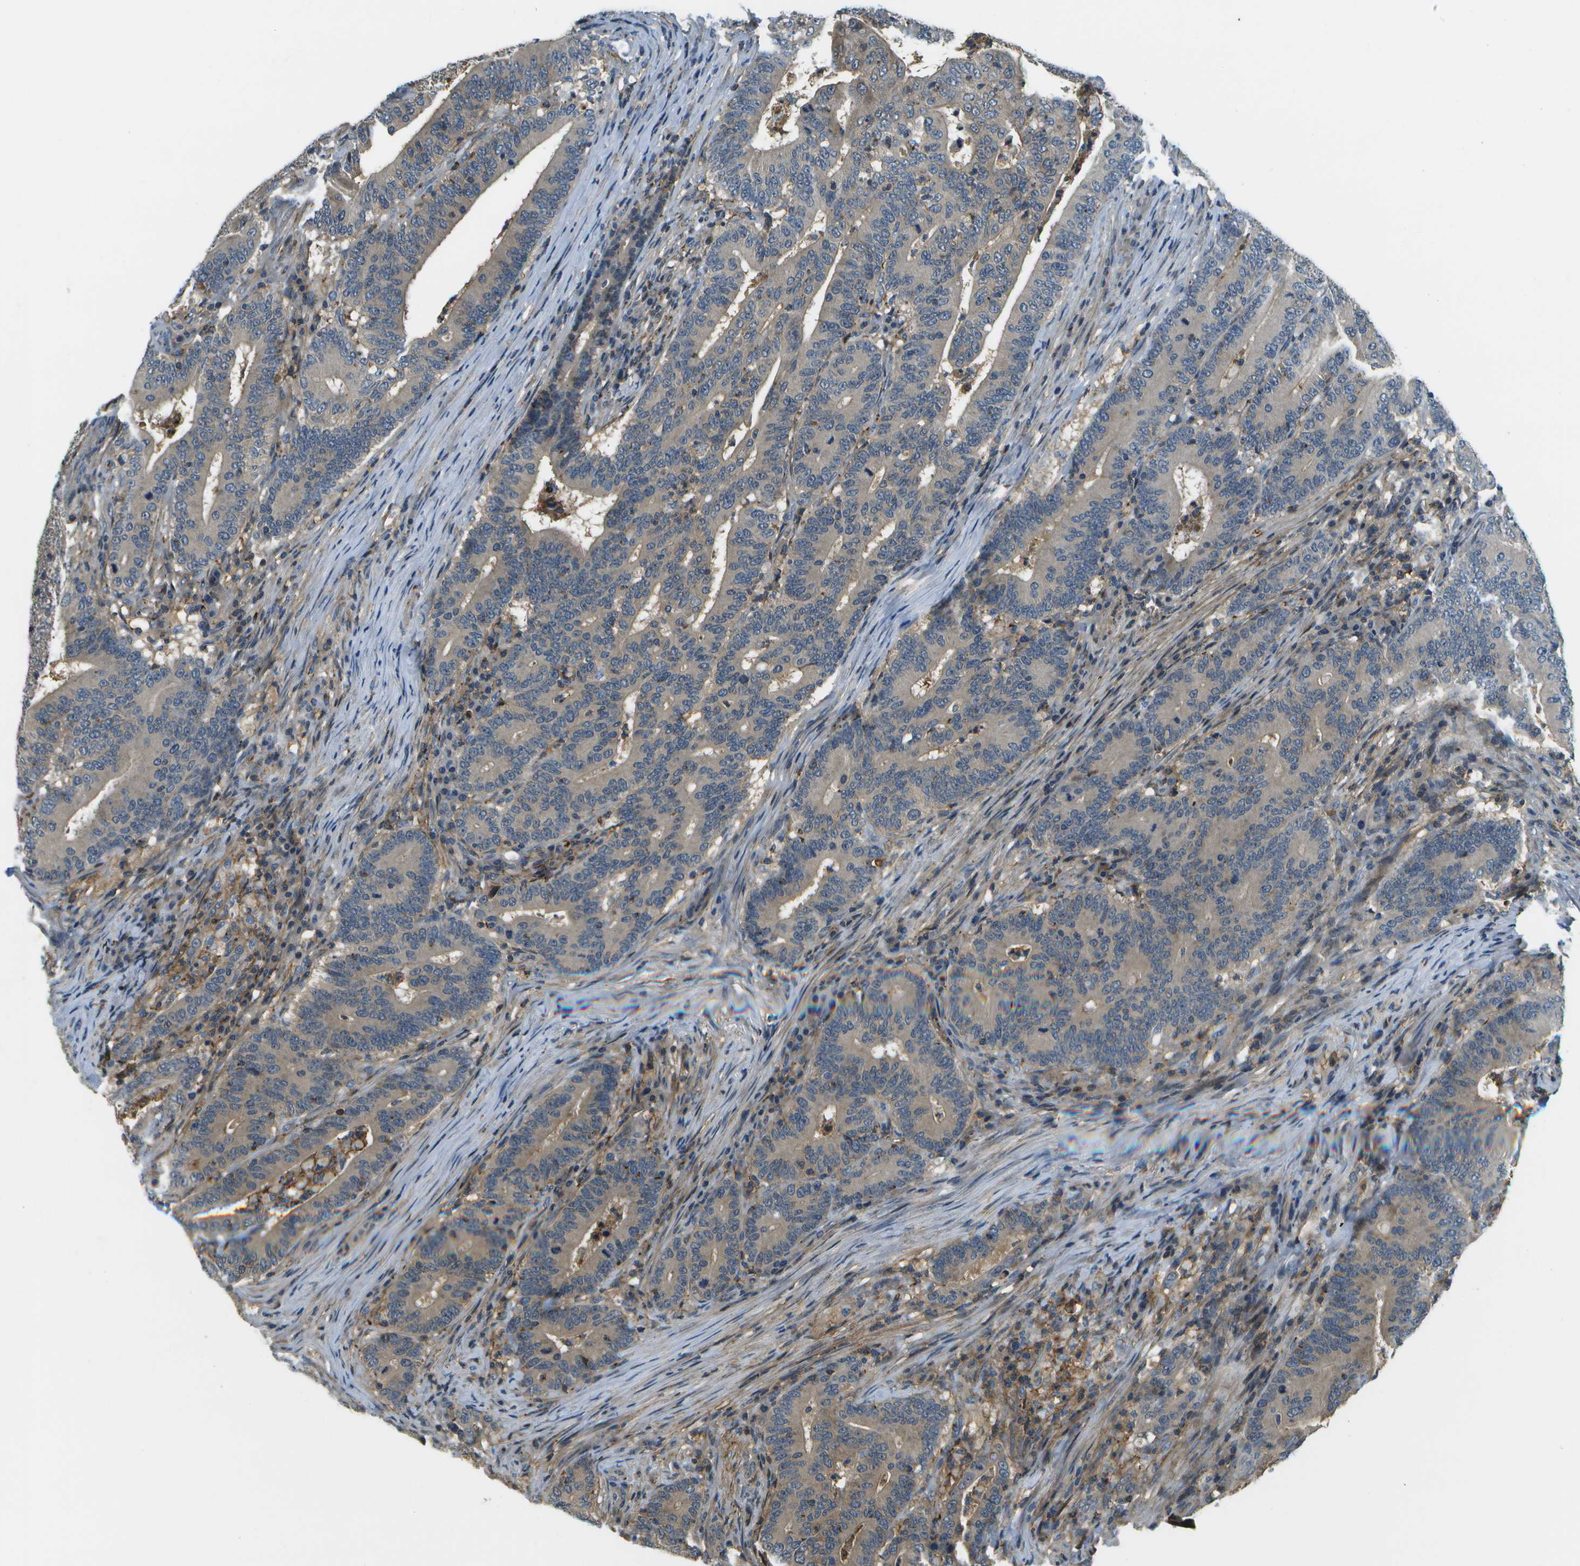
{"staining": {"intensity": "moderate", "quantity": "25%-75%", "location": "cytoplasmic/membranous"}, "tissue": "colorectal cancer", "cell_type": "Tumor cells", "image_type": "cancer", "snomed": [{"axis": "morphology", "description": "Normal tissue, NOS"}, {"axis": "morphology", "description": "Adenocarcinoma, NOS"}, {"axis": "topography", "description": "Colon"}], "caption": "DAB (3,3'-diaminobenzidine) immunohistochemical staining of human colorectal adenocarcinoma demonstrates moderate cytoplasmic/membranous protein positivity in about 25%-75% of tumor cells. The staining was performed using DAB (3,3'-diaminobenzidine) to visualize the protein expression in brown, while the nuclei were stained in blue with hematoxylin (Magnification: 20x).", "gene": "LRRC66", "patient": {"sex": "female", "age": 66}}